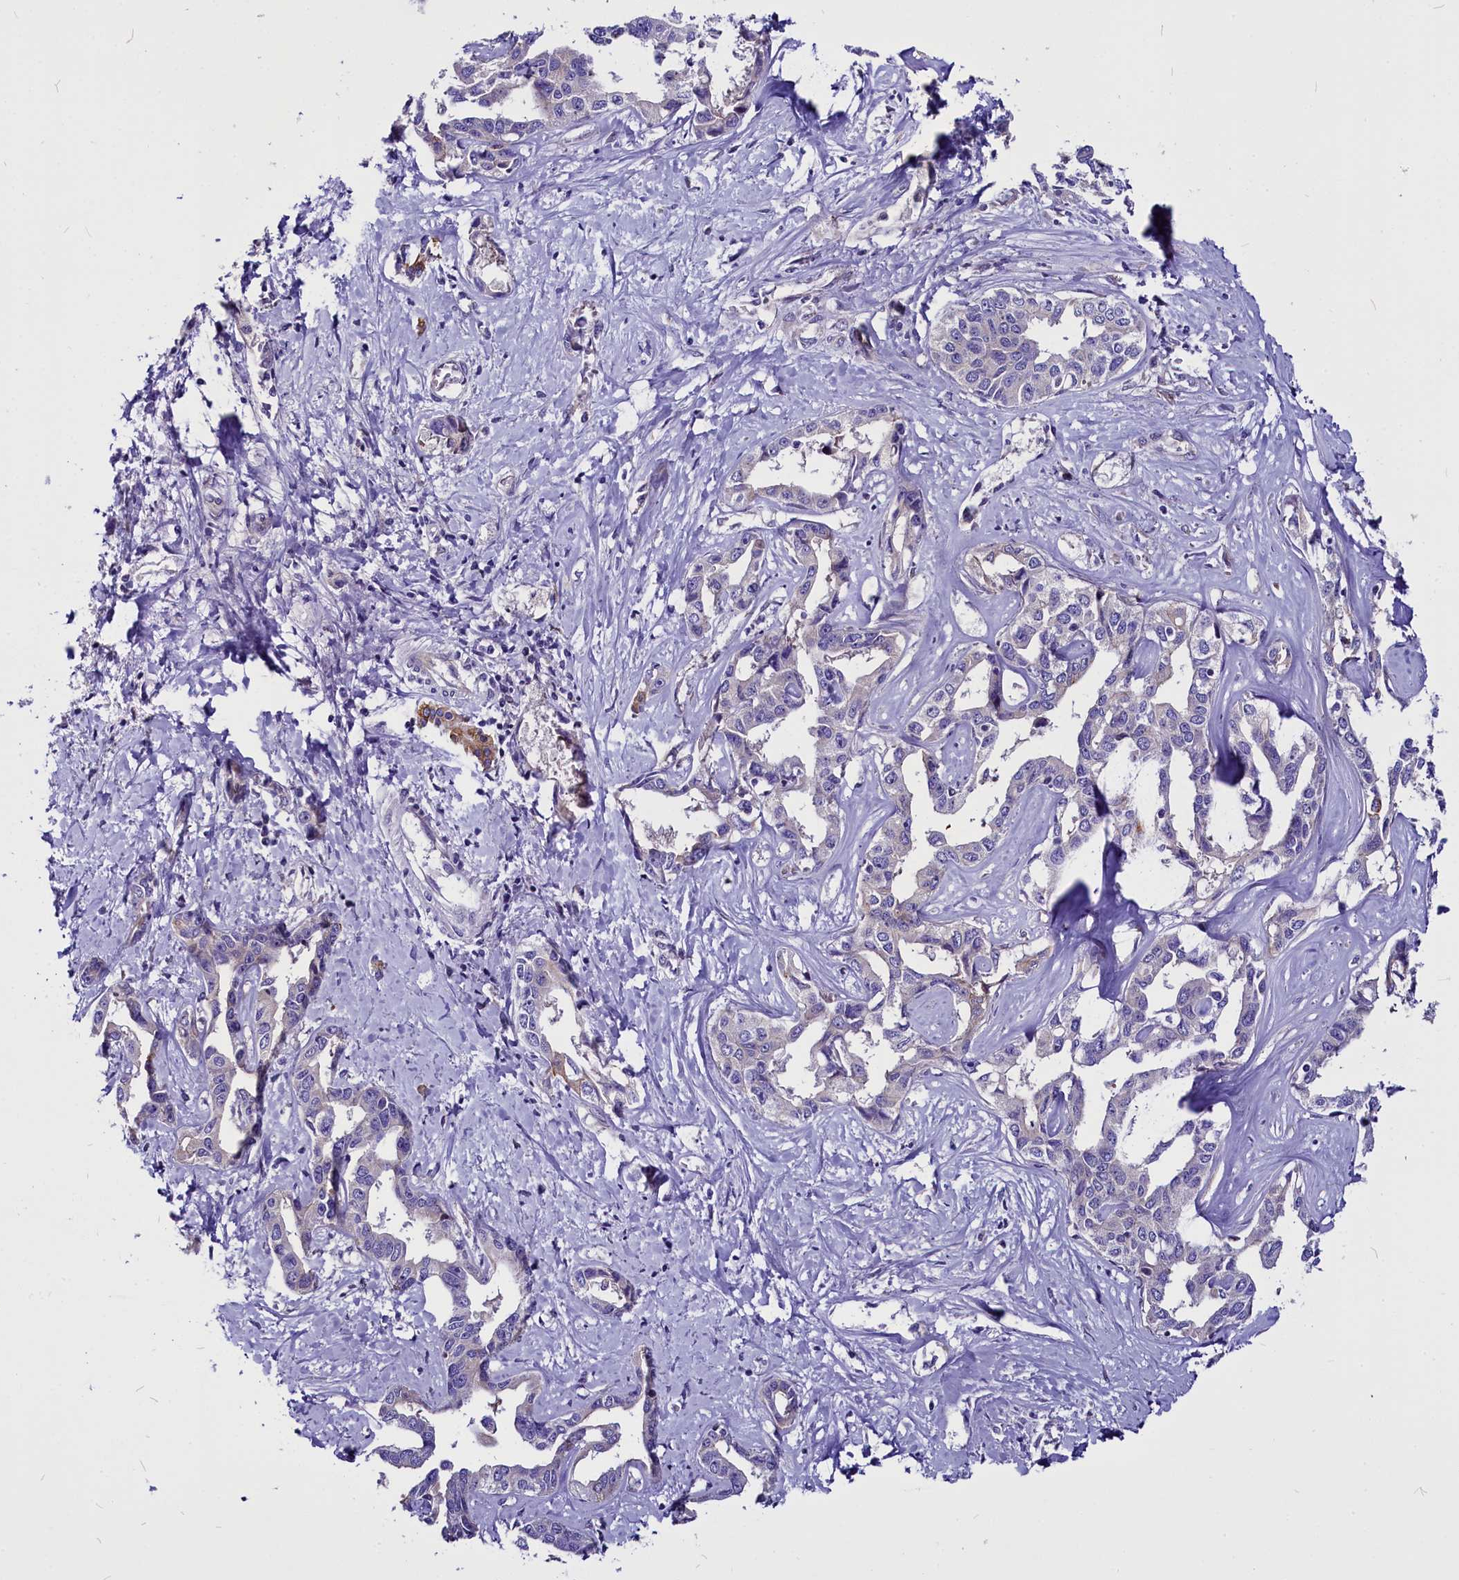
{"staining": {"intensity": "negative", "quantity": "none", "location": "none"}, "tissue": "liver cancer", "cell_type": "Tumor cells", "image_type": "cancer", "snomed": [{"axis": "morphology", "description": "Cholangiocarcinoma"}, {"axis": "topography", "description": "Liver"}], "caption": "Tumor cells show no significant protein staining in liver cholangiocarcinoma. (Immunohistochemistry (ihc), brightfield microscopy, high magnification).", "gene": "CEP170", "patient": {"sex": "male", "age": 59}}